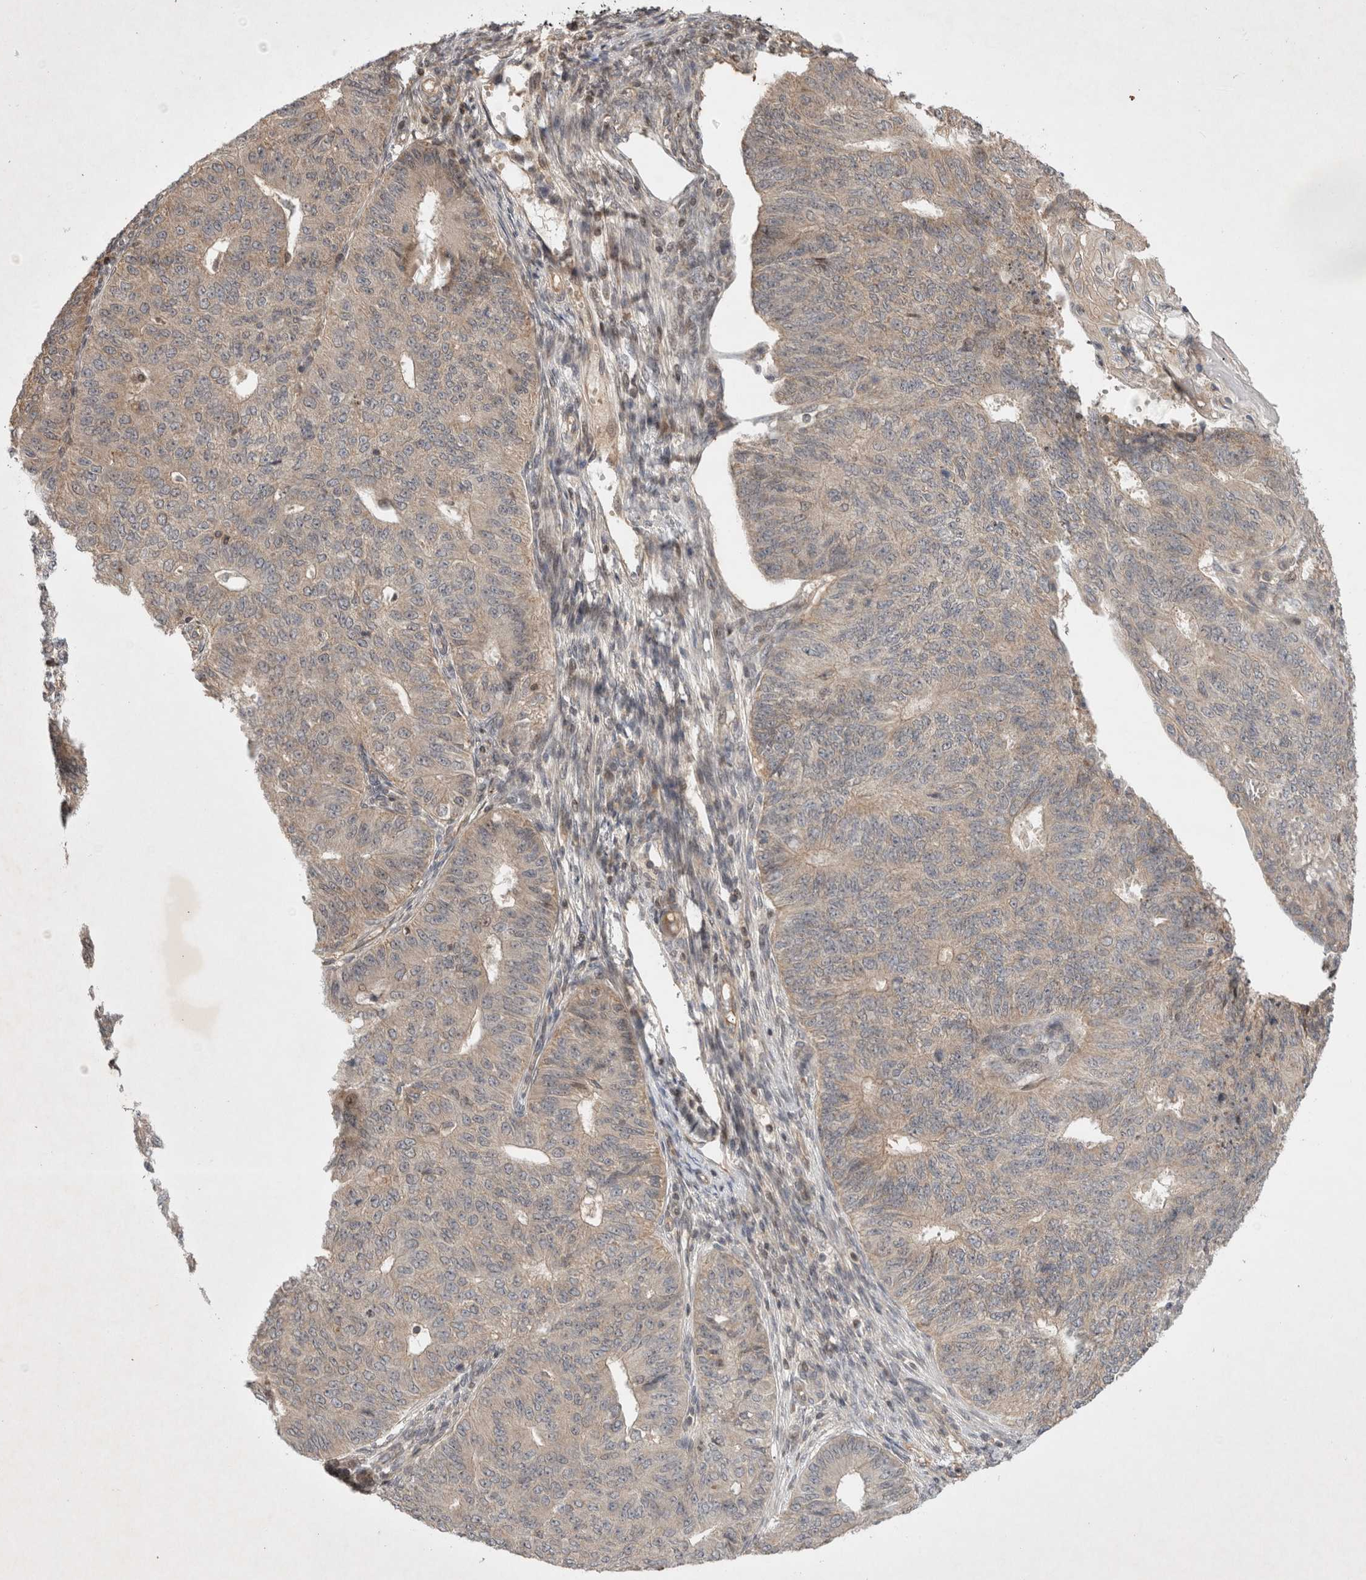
{"staining": {"intensity": "weak", "quantity": ">75%", "location": "cytoplasmic/membranous"}, "tissue": "endometrial cancer", "cell_type": "Tumor cells", "image_type": "cancer", "snomed": [{"axis": "morphology", "description": "Adenocarcinoma, NOS"}, {"axis": "topography", "description": "Endometrium"}], "caption": "Immunohistochemical staining of adenocarcinoma (endometrial) exhibits weak cytoplasmic/membranous protein staining in about >75% of tumor cells.", "gene": "EIF2AK1", "patient": {"sex": "female", "age": 32}}